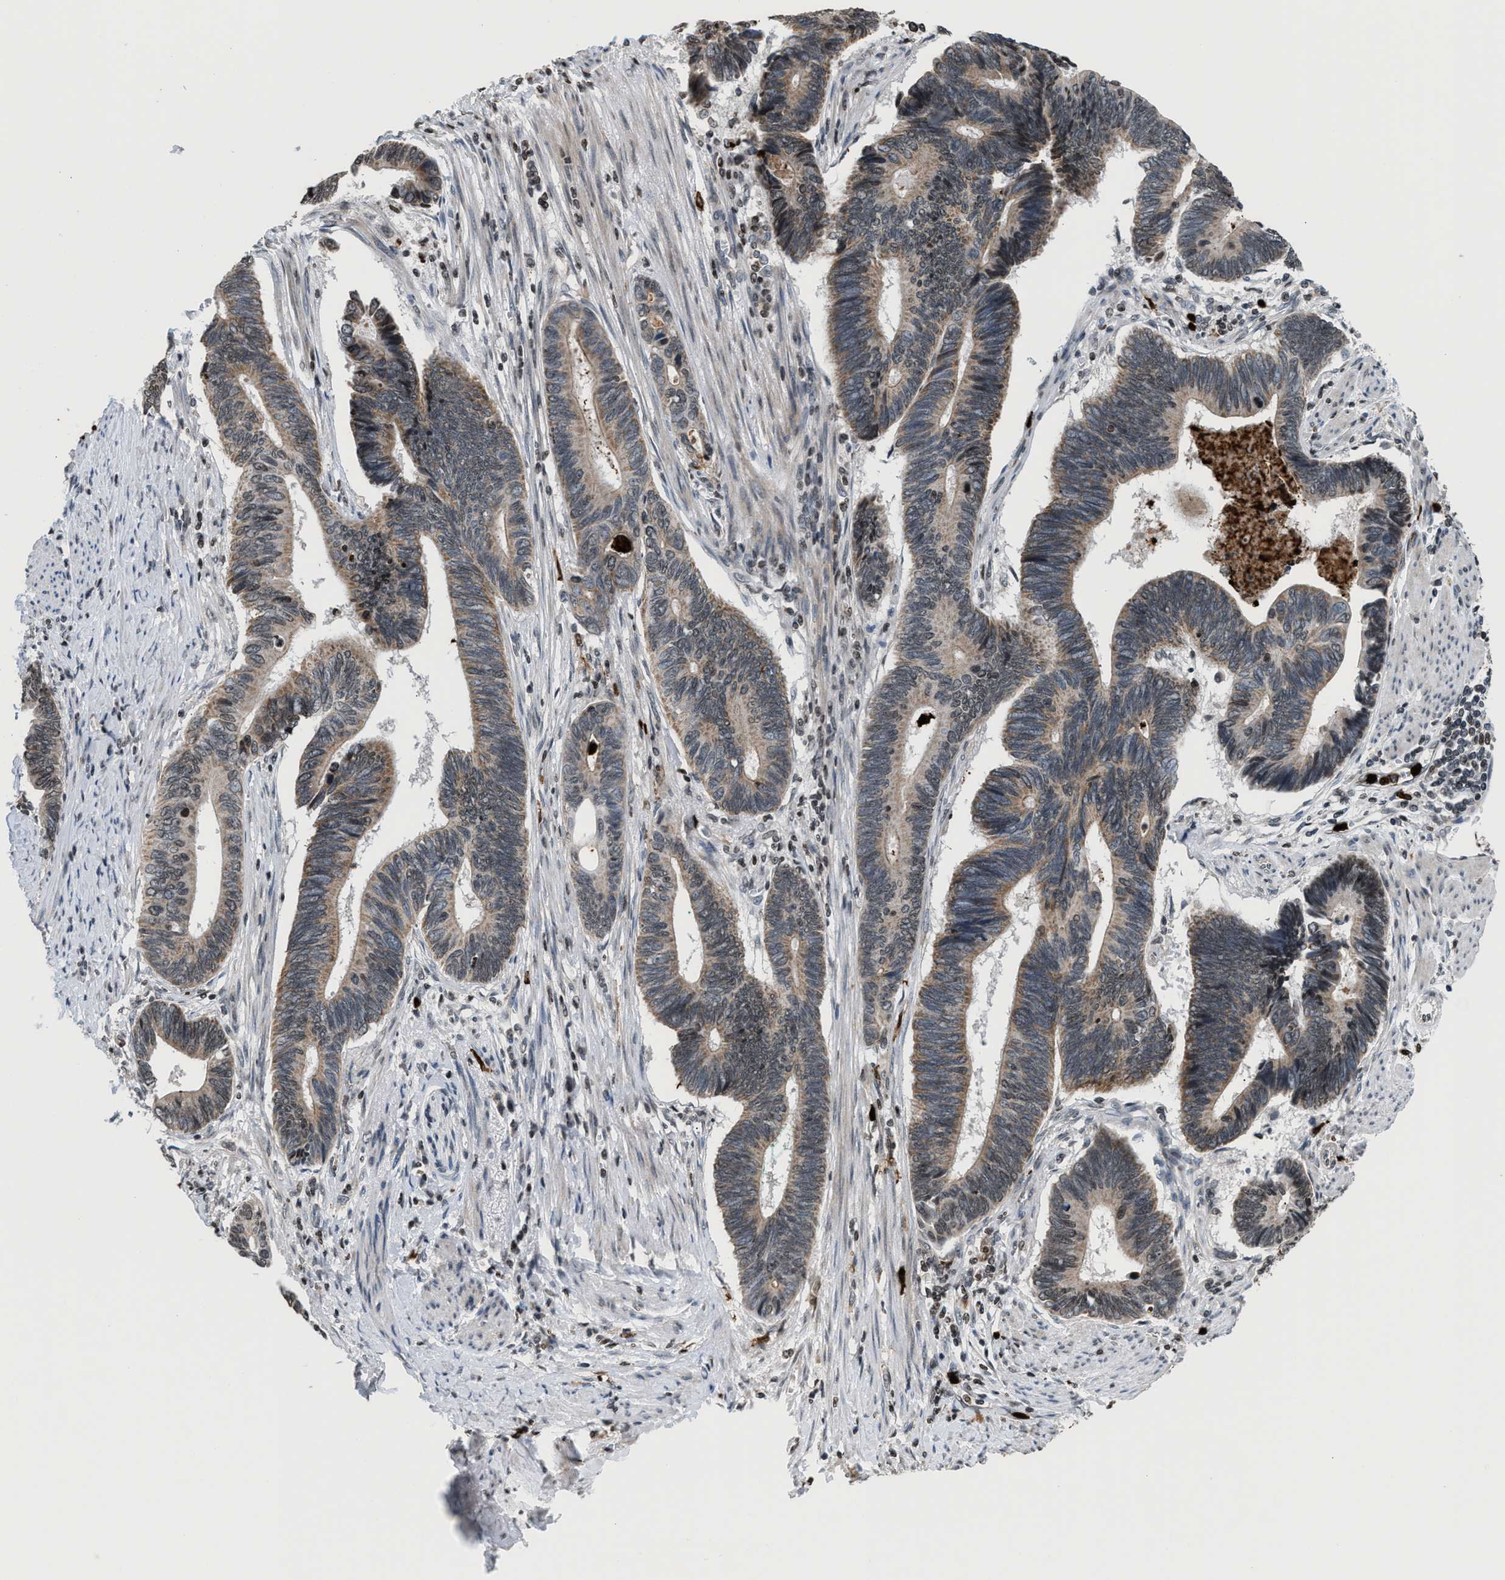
{"staining": {"intensity": "weak", "quantity": ">75%", "location": "cytoplasmic/membranous"}, "tissue": "pancreatic cancer", "cell_type": "Tumor cells", "image_type": "cancer", "snomed": [{"axis": "morphology", "description": "Adenocarcinoma, NOS"}, {"axis": "topography", "description": "Pancreas"}], "caption": "The immunohistochemical stain shows weak cytoplasmic/membranous staining in tumor cells of pancreatic cancer (adenocarcinoma) tissue.", "gene": "PRUNE2", "patient": {"sex": "female", "age": 70}}